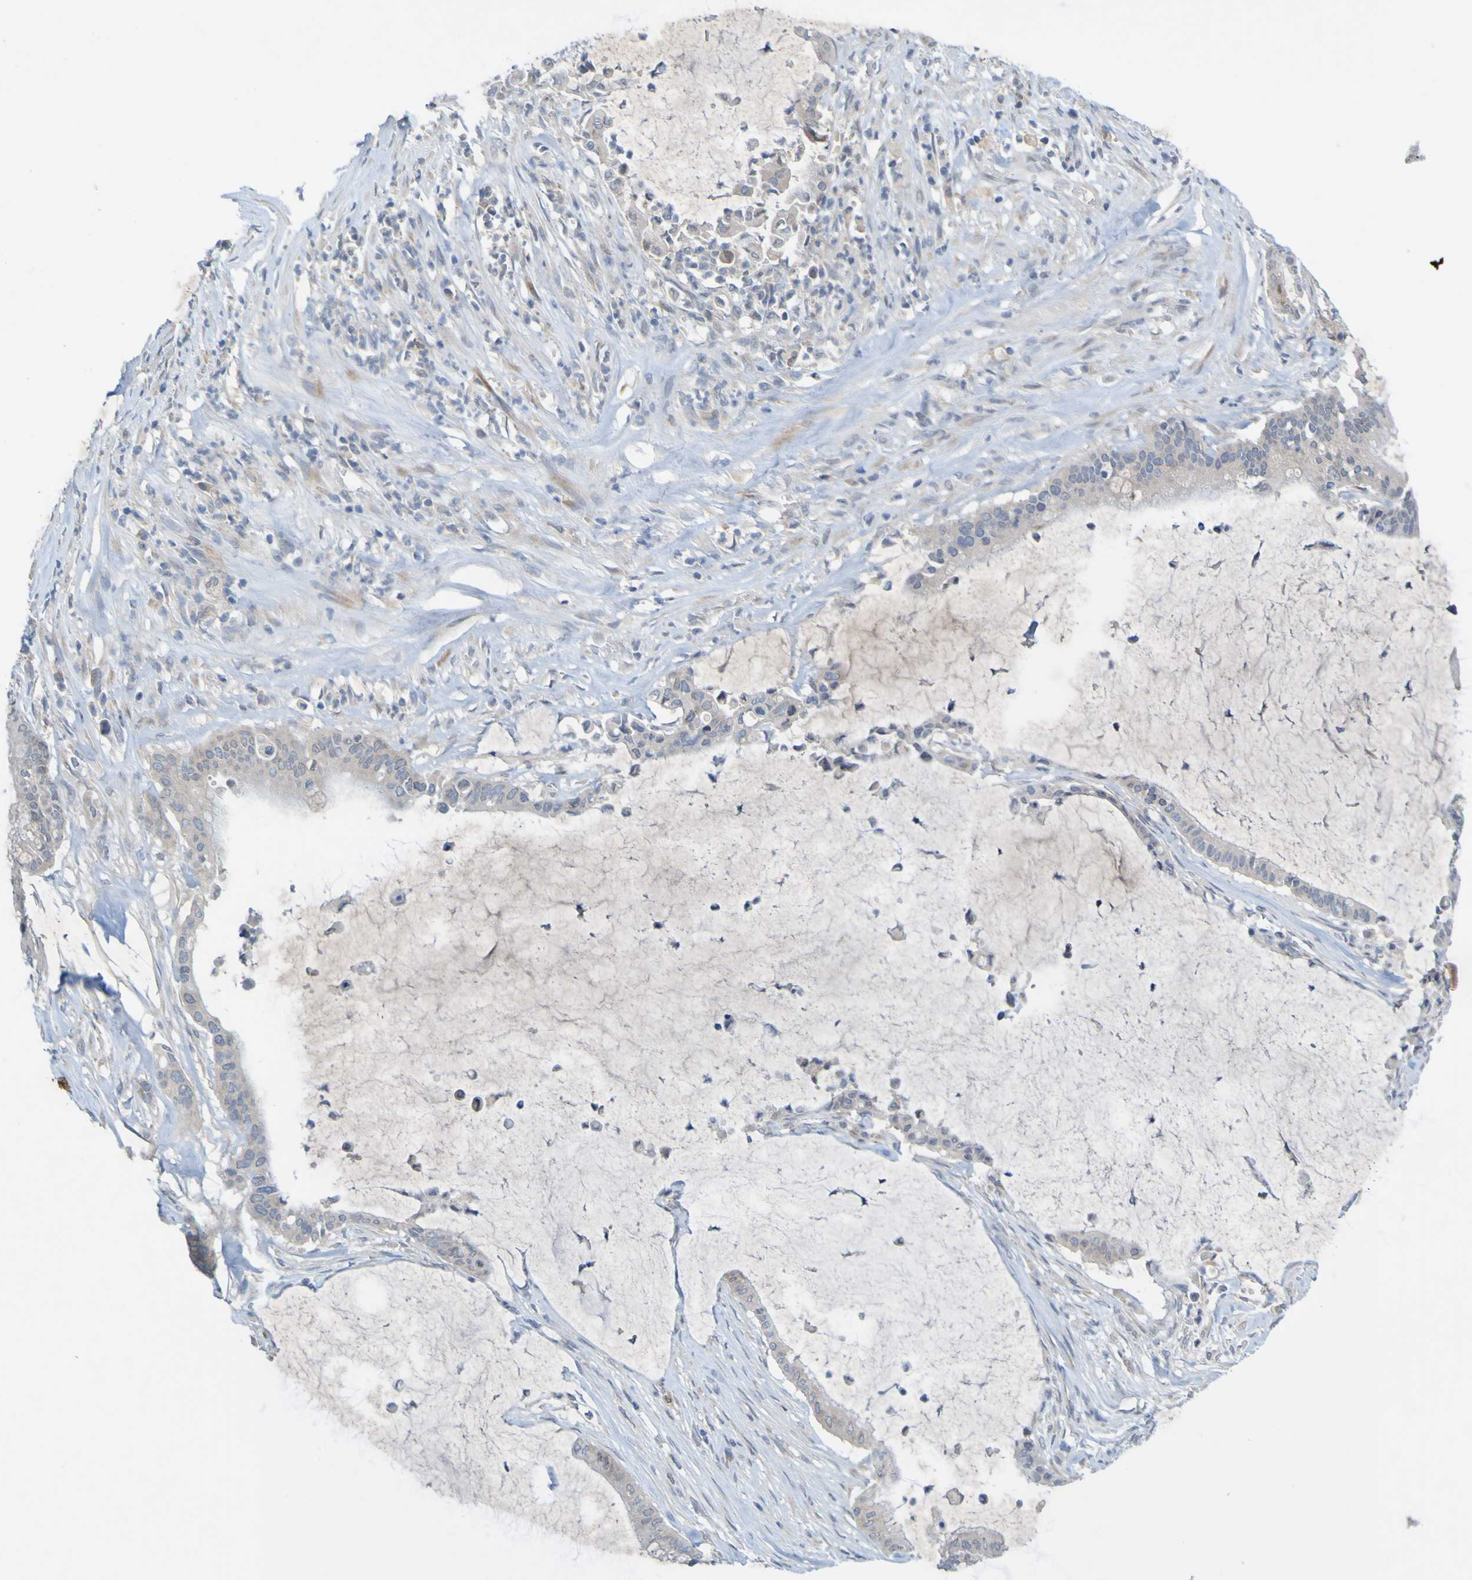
{"staining": {"intensity": "weak", "quantity": "25%-75%", "location": "cytoplasmic/membranous"}, "tissue": "pancreatic cancer", "cell_type": "Tumor cells", "image_type": "cancer", "snomed": [{"axis": "morphology", "description": "Adenocarcinoma, NOS"}, {"axis": "topography", "description": "Pancreas"}], "caption": "Human pancreatic cancer stained with a protein marker exhibits weak staining in tumor cells.", "gene": "LILRB5", "patient": {"sex": "male", "age": 41}}